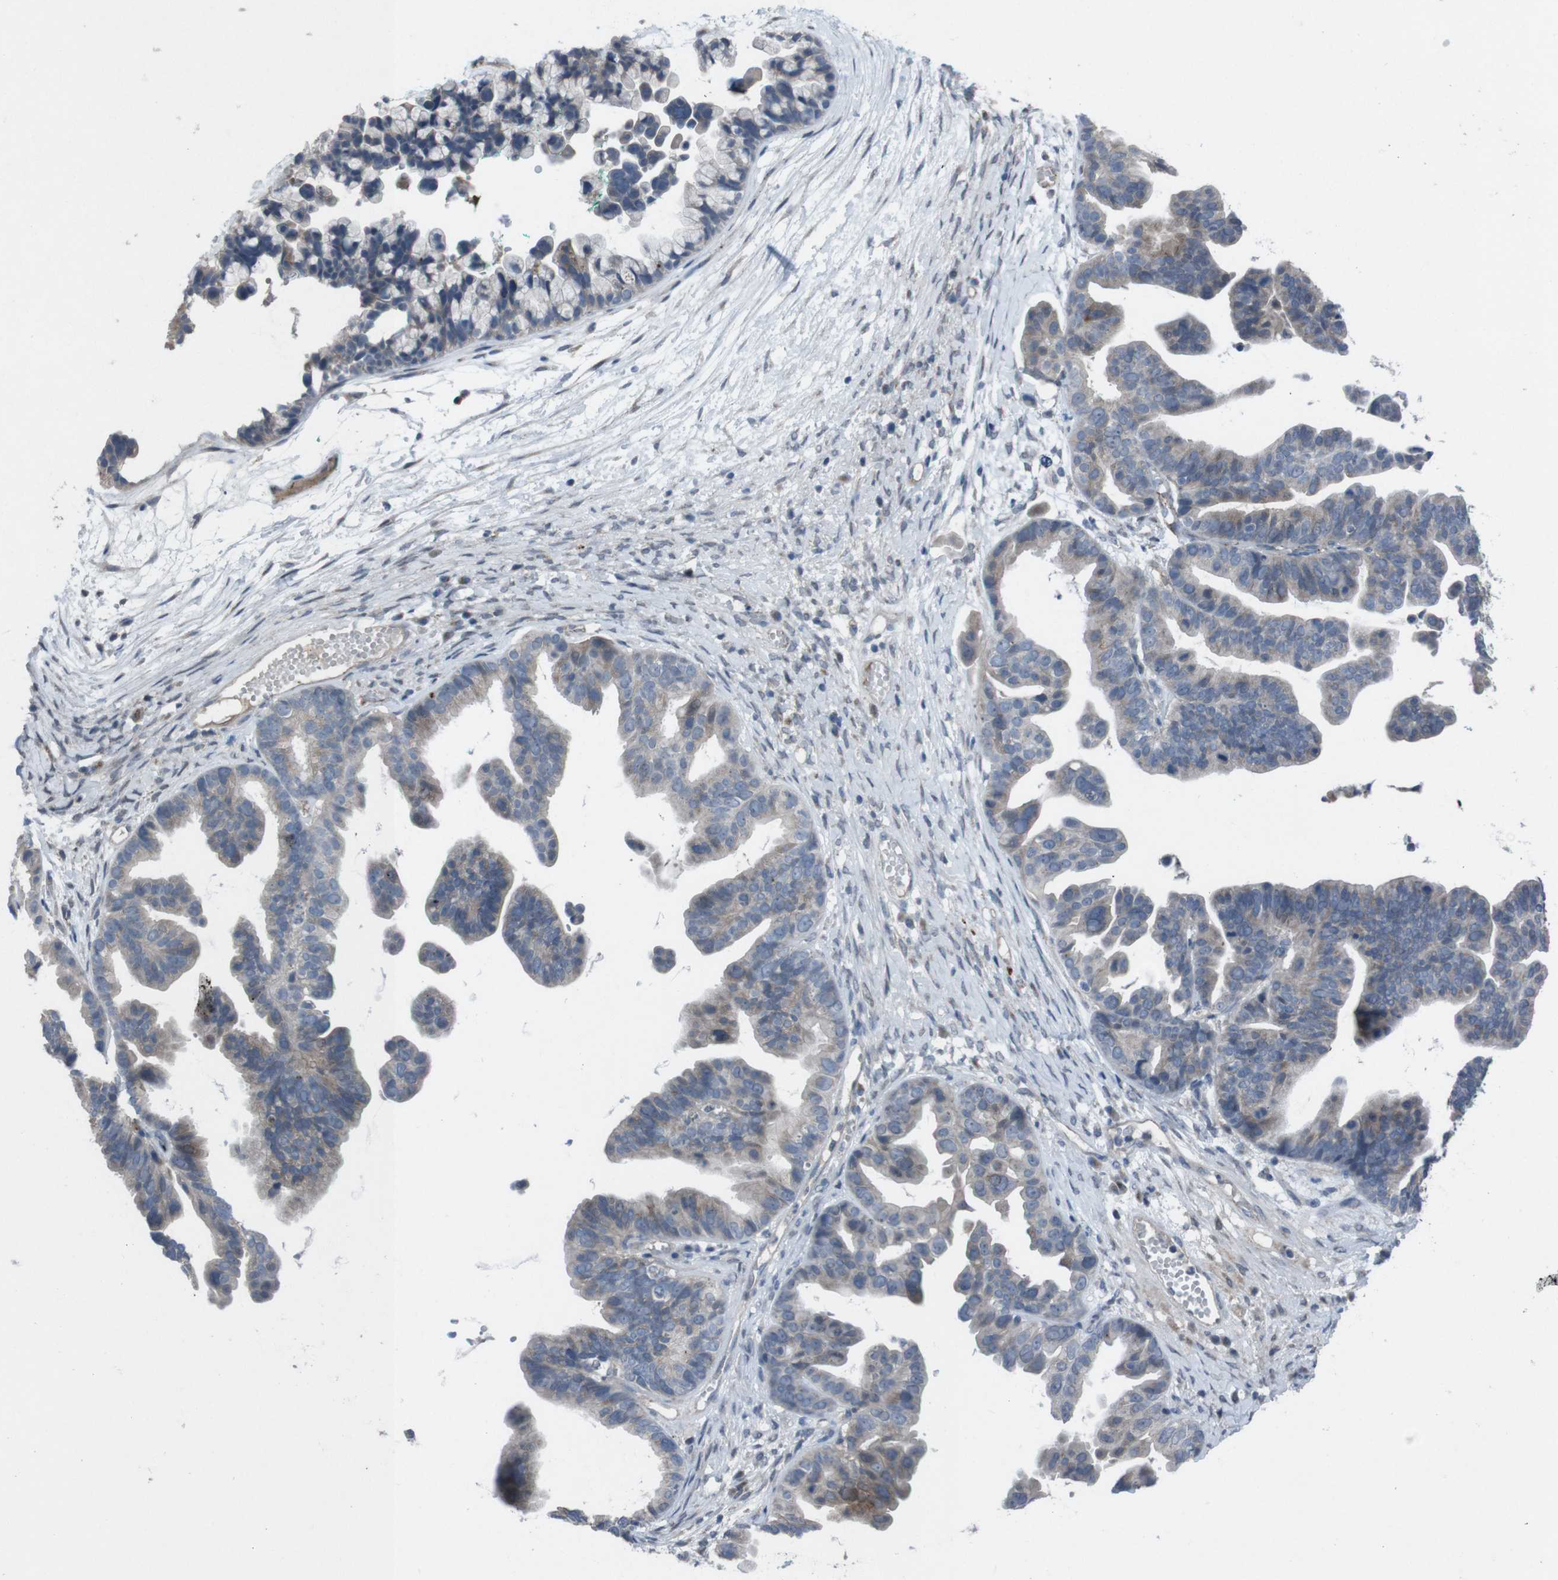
{"staining": {"intensity": "weak", "quantity": ">75%", "location": "cytoplasmic/membranous"}, "tissue": "ovarian cancer", "cell_type": "Tumor cells", "image_type": "cancer", "snomed": [{"axis": "morphology", "description": "Cystadenocarcinoma, serous, NOS"}, {"axis": "topography", "description": "Ovary"}], "caption": "A histopathology image of human ovarian cancer (serous cystadenocarcinoma) stained for a protein shows weak cytoplasmic/membranous brown staining in tumor cells.", "gene": "EFNA5", "patient": {"sex": "female", "age": 56}}